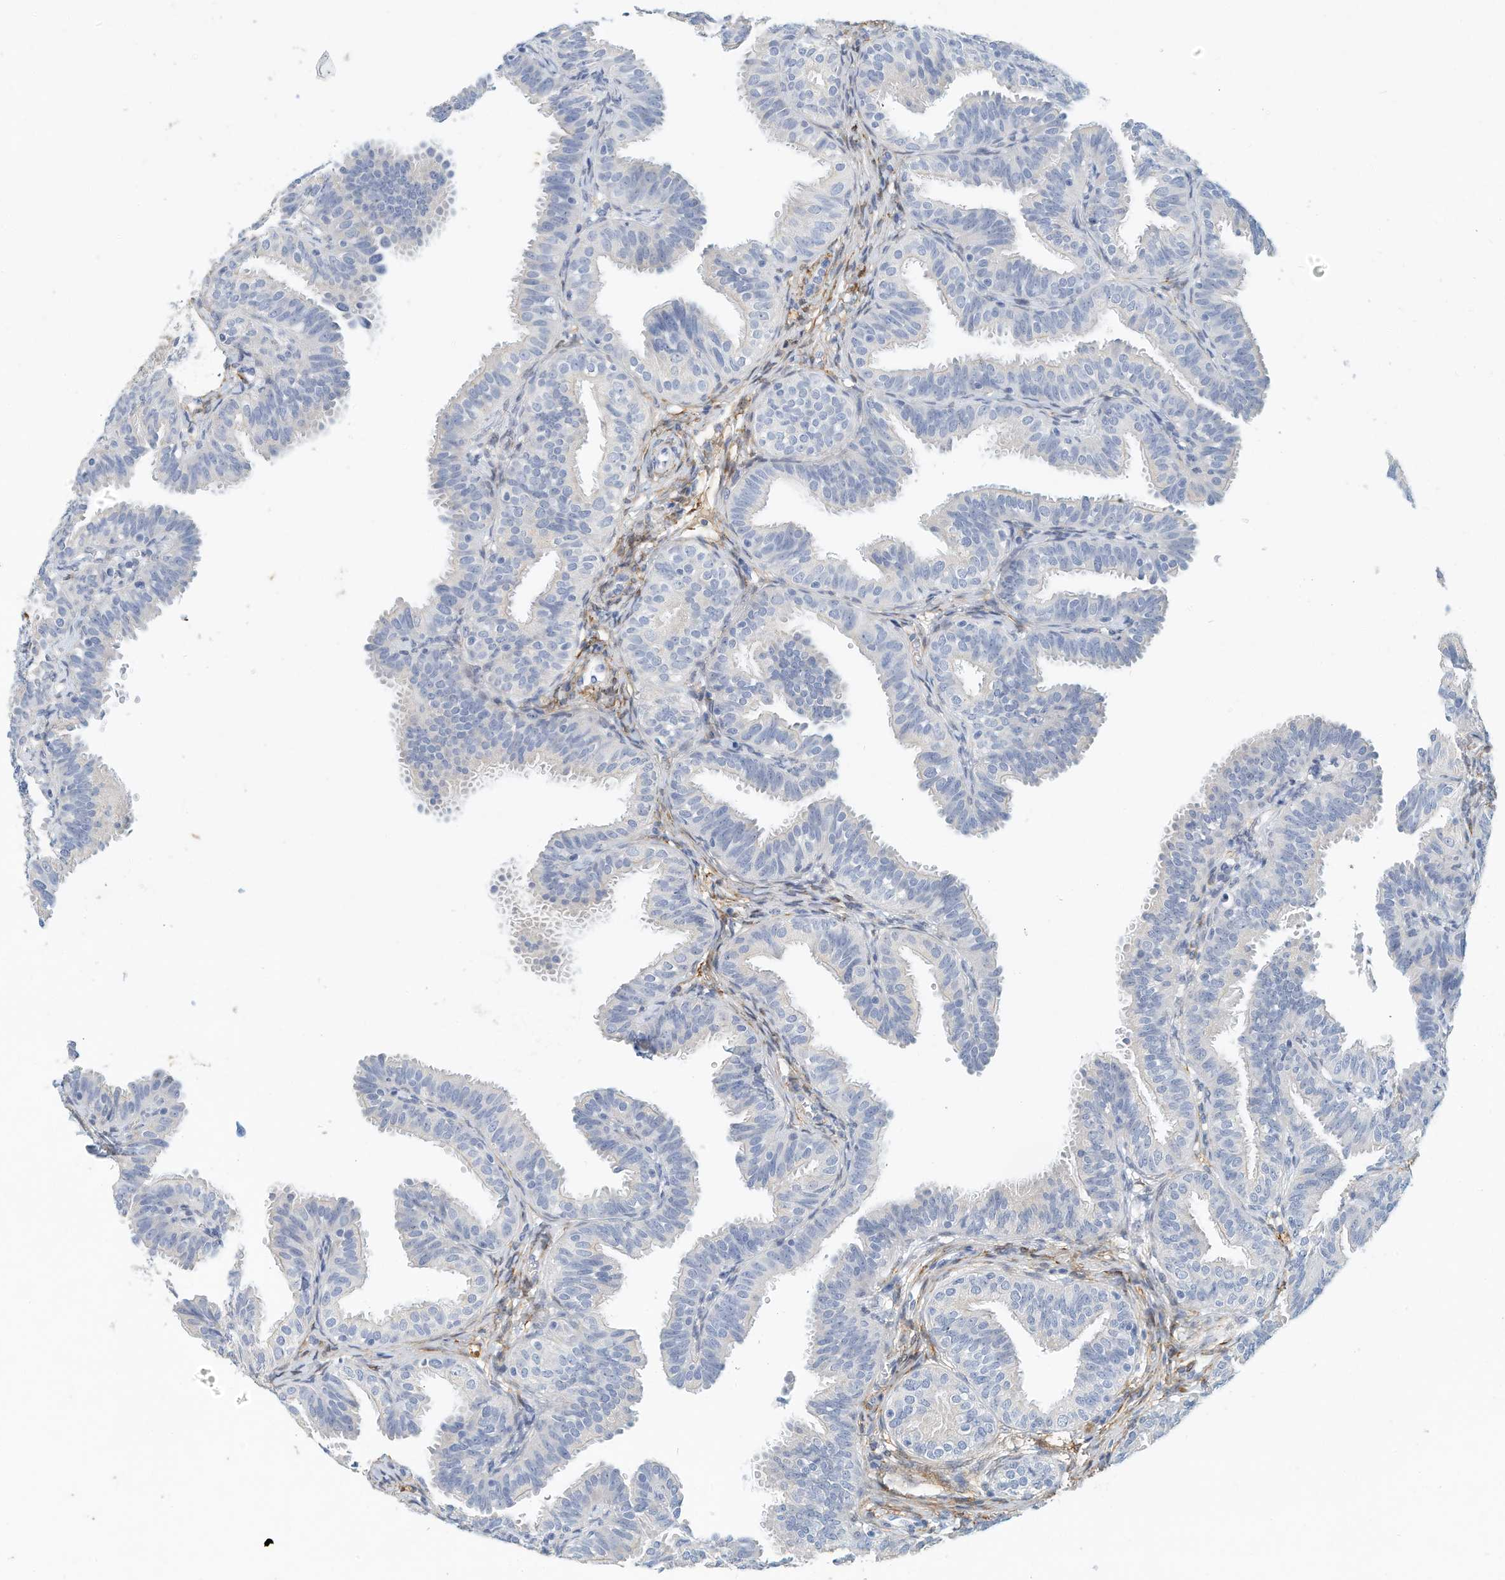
{"staining": {"intensity": "negative", "quantity": "none", "location": "none"}, "tissue": "fallopian tube", "cell_type": "Glandular cells", "image_type": "normal", "snomed": [{"axis": "morphology", "description": "Normal tissue, NOS"}, {"axis": "topography", "description": "Fallopian tube"}], "caption": "IHC of benign human fallopian tube demonstrates no positivity in glandular cells.", "gene": "ARHGAP28", "patient": {"sex": "female", "age": 35}}